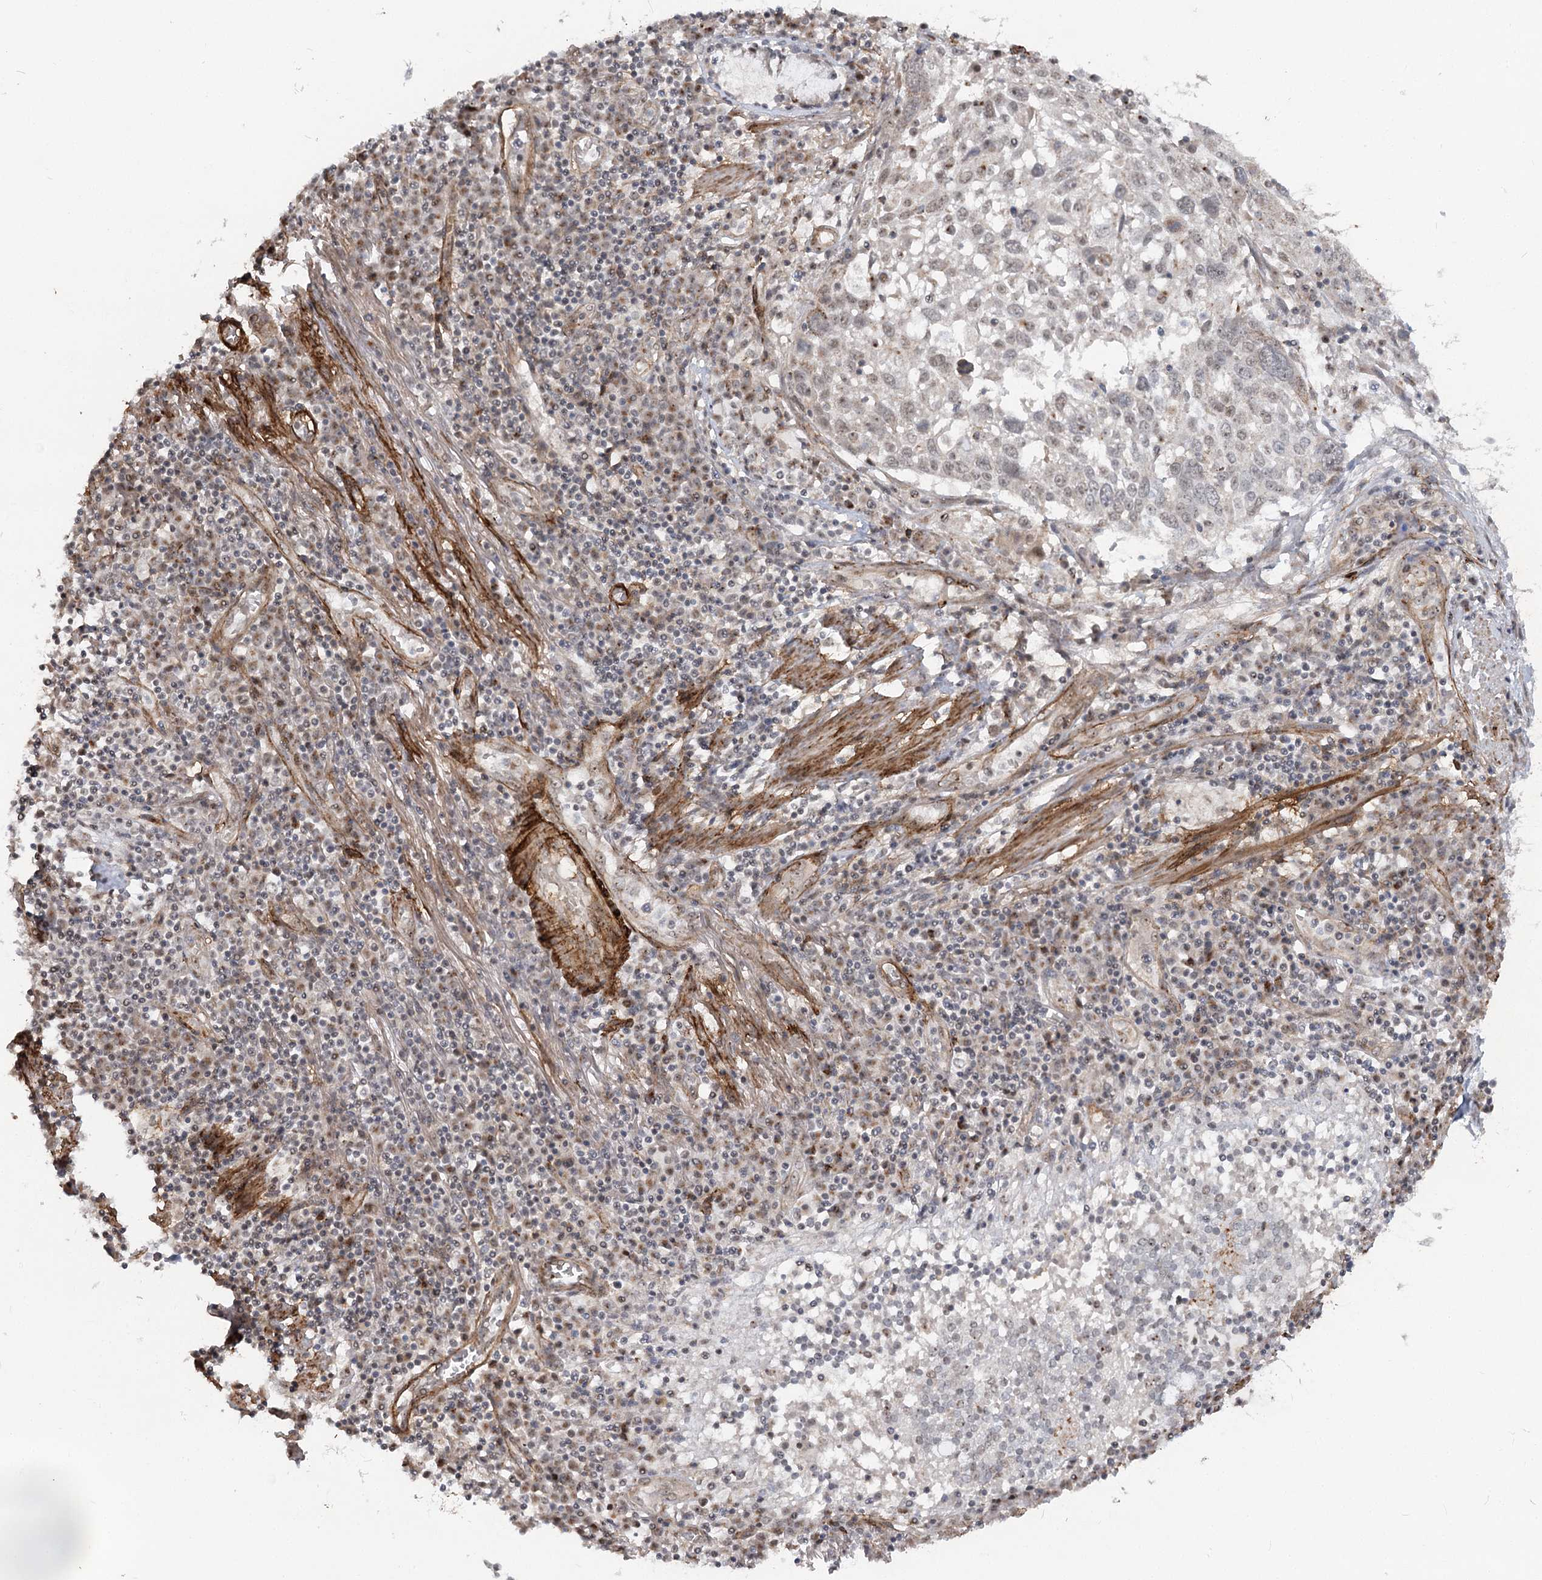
{"staining": {"intensity": "weak", "quantity": "25%-75%", "location": "nuclear"}, "tissue": "lung cancer", "cell_type": "Tumor cells", "image_type": "cancer", "snomed": [{"axis": "morphology", "description": "Squamous cell carcinoma, NOS"}, {"axis": "topography", "description": "Lung"}], "caption": "IHC photomicrograph of lung squamous cell carcinoma stained for a protein (brown), which reveals low levels of weak nuclear expression in about 25%-75% of tumor cells.", "gene": "GNL3L", "patient": {"sex": "male", "age": 65}}